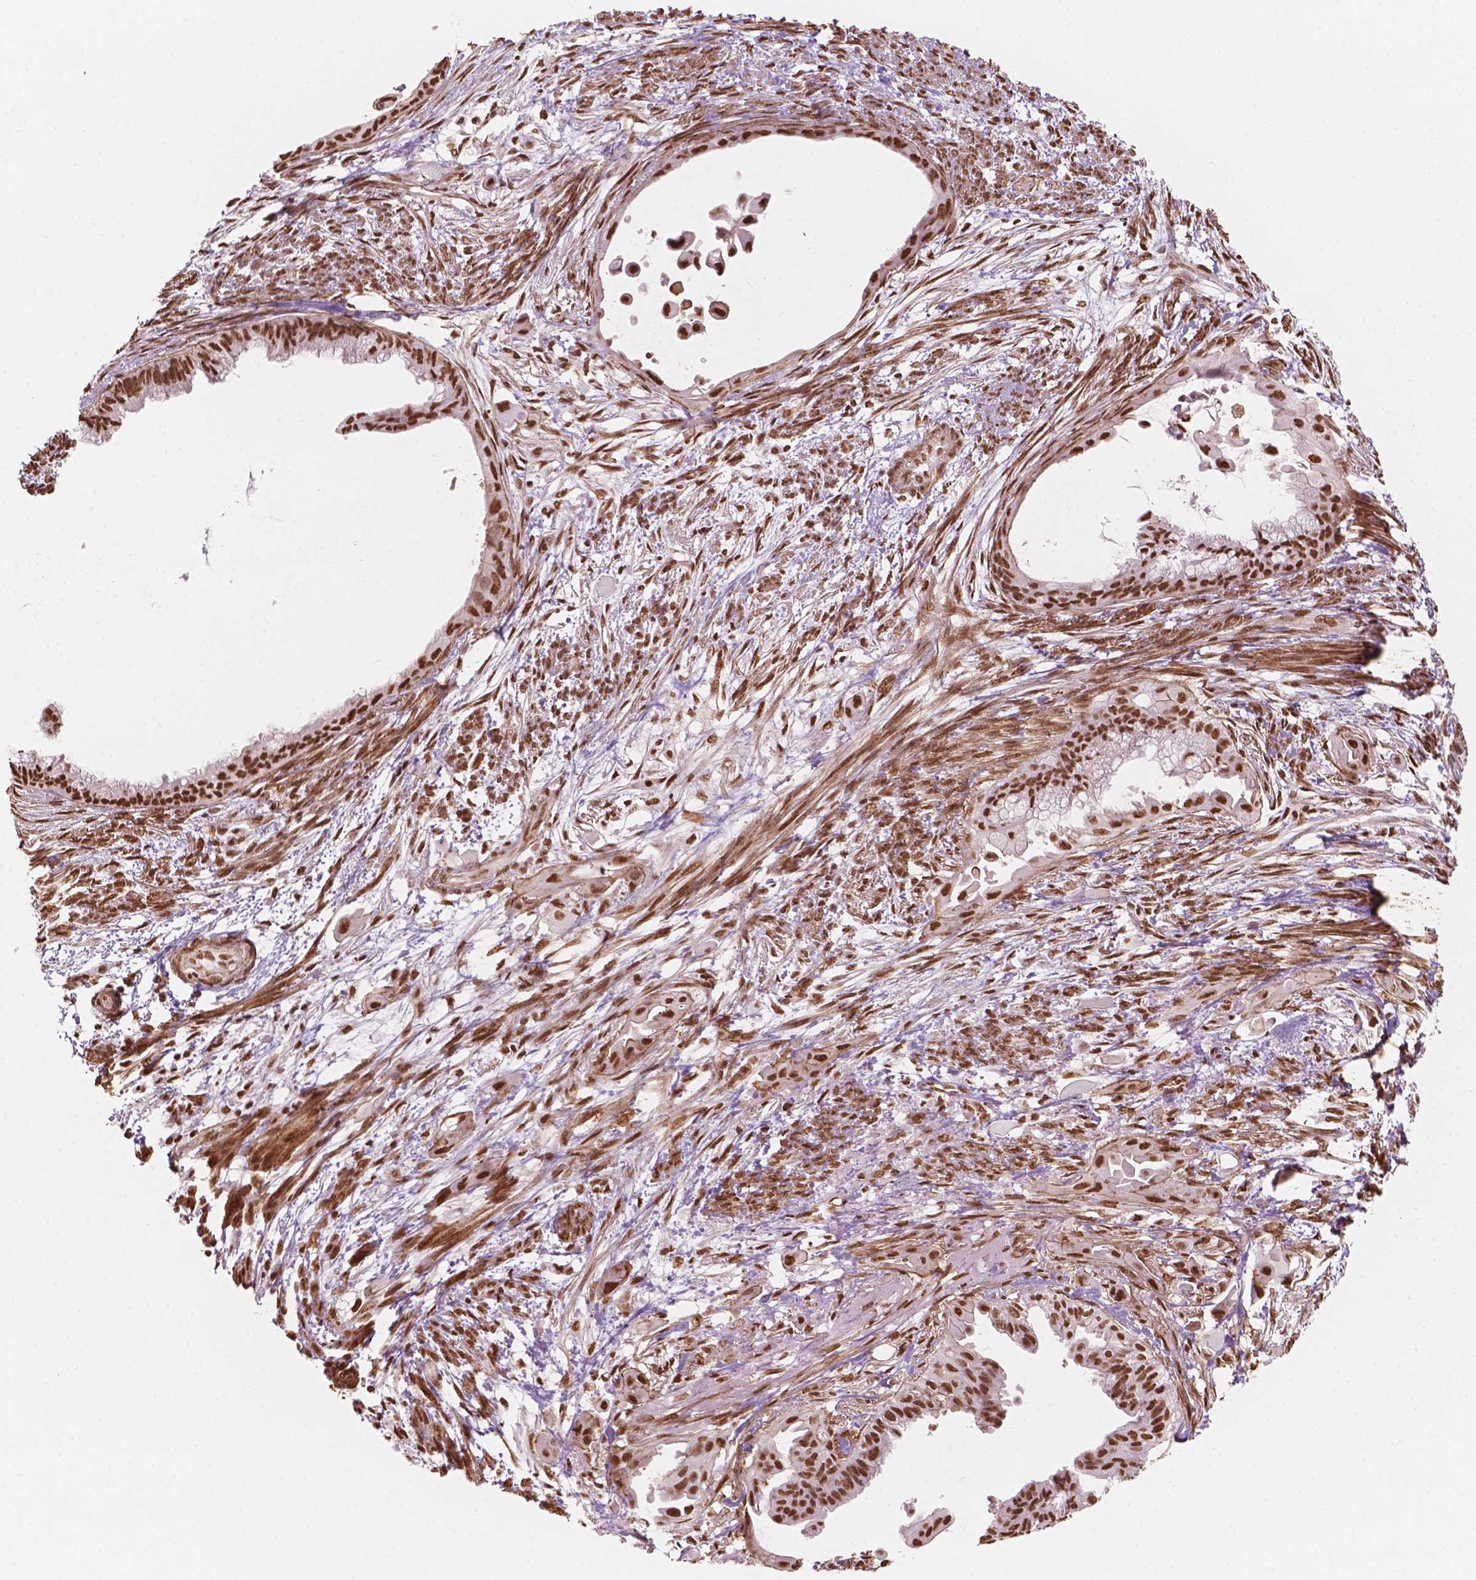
{"staining": {"intensity": "moderate", "quantity": ">75%", "location": "nuclear"}, "tissue": "endometrial cancer", "cell_type": "Tumor cells", "image_type": "cancer", "snomed": [{"axis": "morphology", "description": "Adenocarcinoma, NOS"}, {"axis": "topography", "description": "Endometrium"}], "caption": "Brown immunohistochemical staining in human endometrial adenocarcinoma shows moderate nuclear staining in approximately >75% of tumor cells.", "gene": "GTF3C5", "patient": {"sex": "female", "age": 86}}